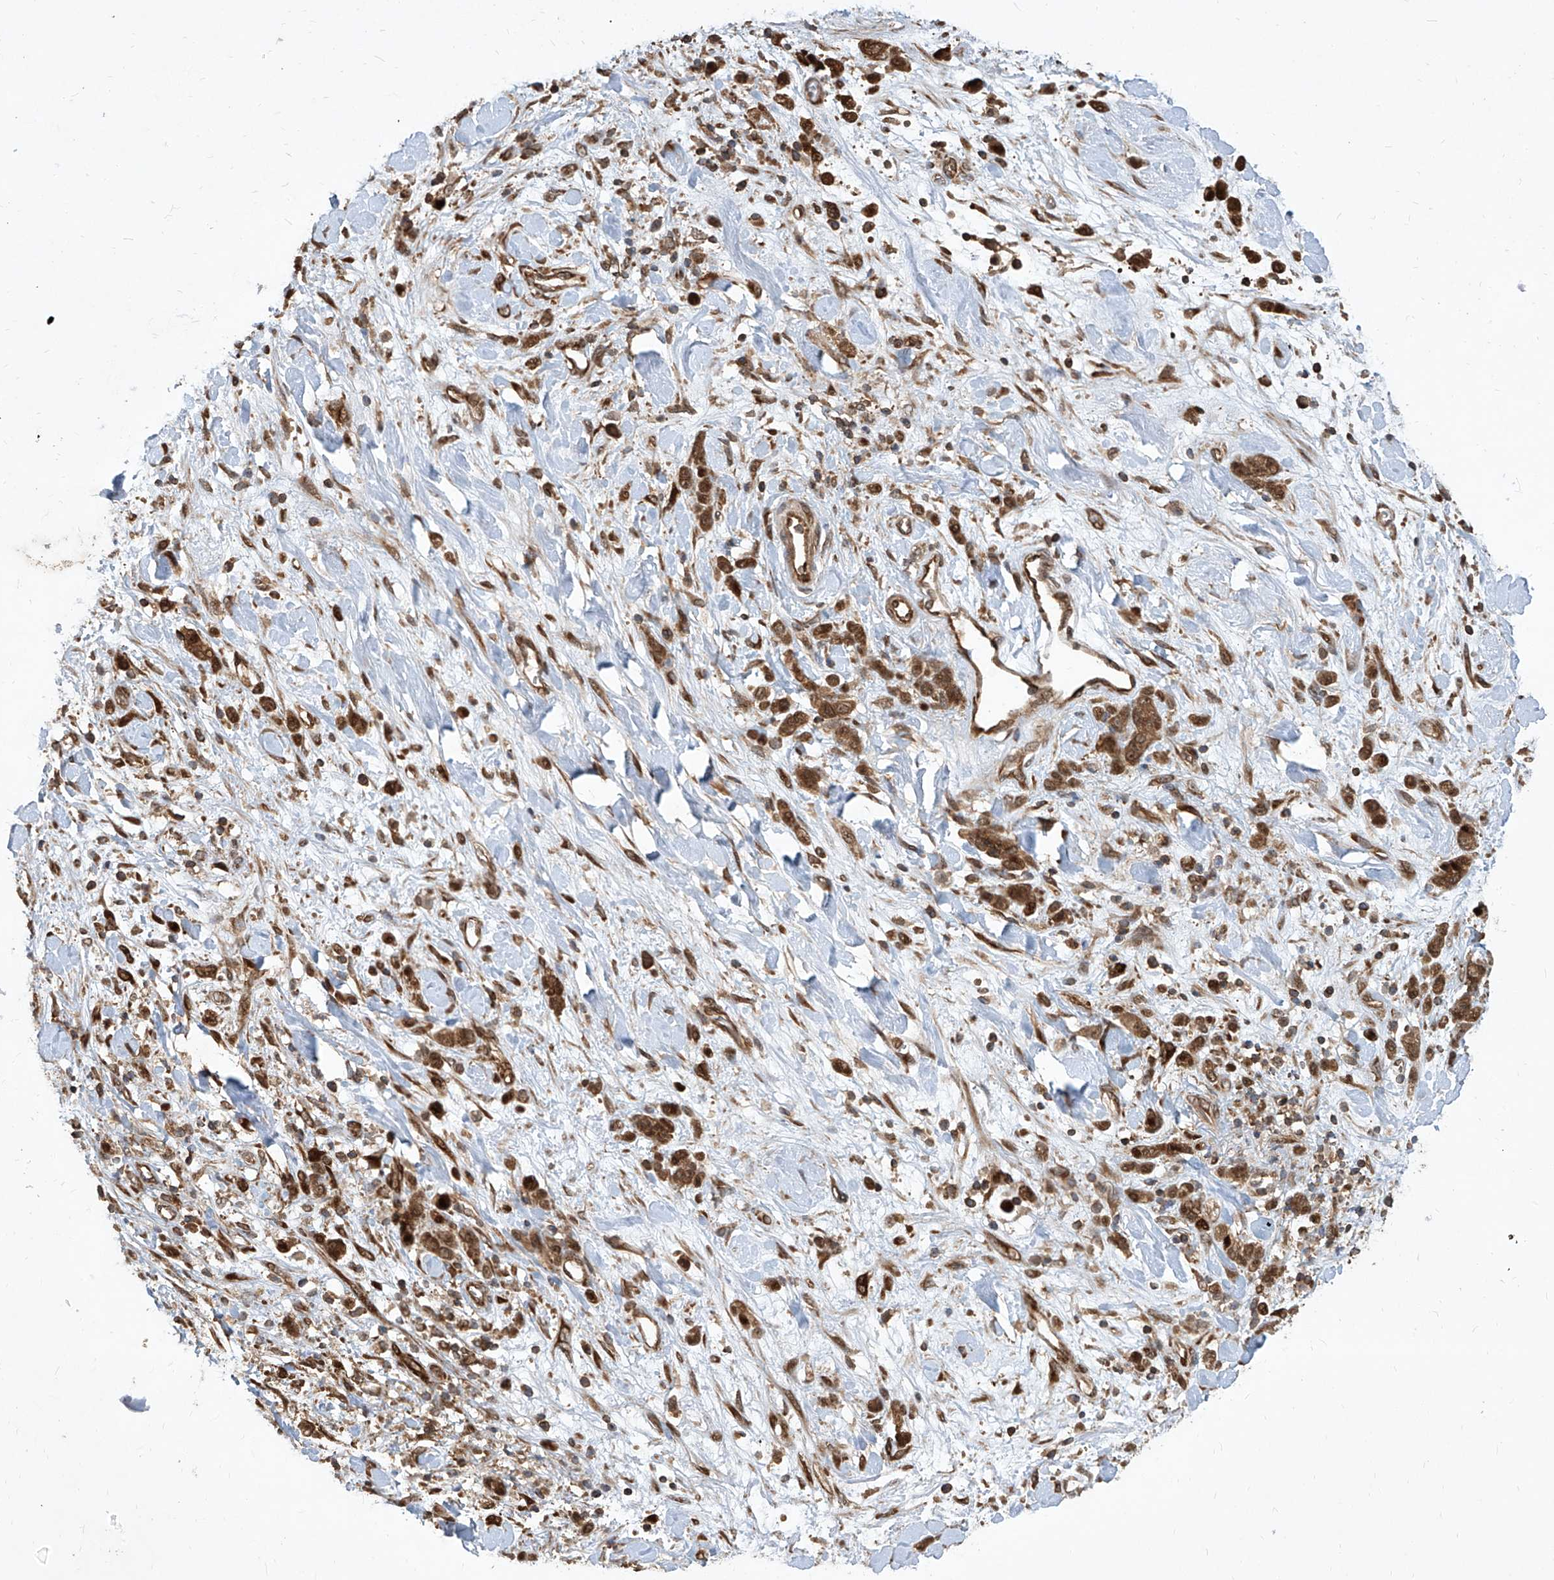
{"staining": {"intensity": "strong", "quantity": ">75%", "location": "cytoplasmic/membranous,nuclear"}, "tissue": "stomach cancer", "cell_type": "Tumor cells", "image_type": "cancer", "snomed": [{"axis": "morphology", "description": "Normal tissue, NOS"}, {"axis": "morphology", "description": "Adenocarcinoma, NOS"}, {"axis": "topography", "description": "Stomach"}], "caption": "Stomach cancer (adenocarcinoma) stained with a brown dye displays strong cytoplasmic/membranous and nuclear positive expression in about >75% of tumor cells.", "gene": "MAGED2", "patient": {"sex": "male", "age": 82}}